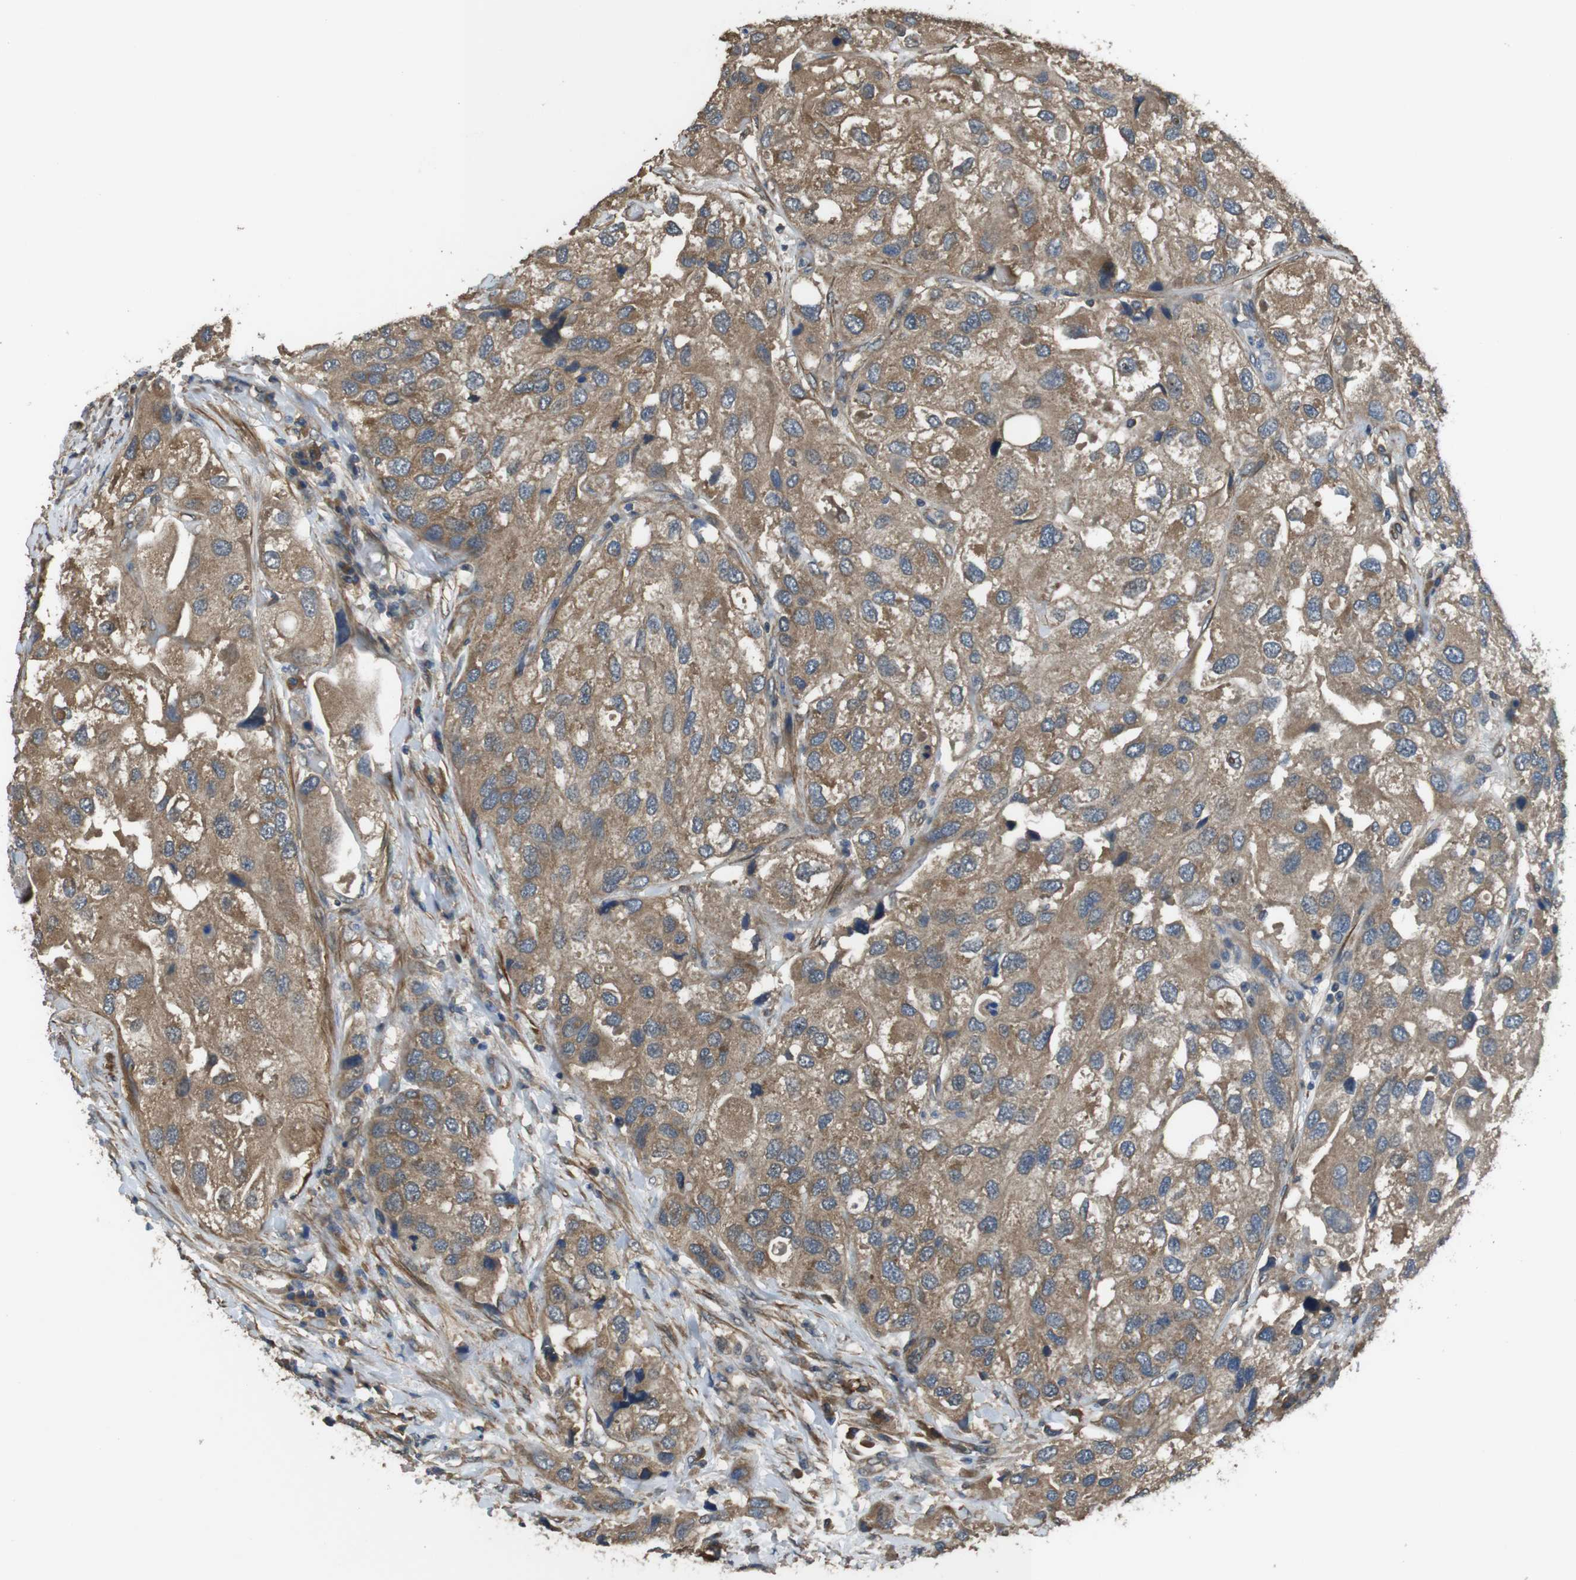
{"staining": {"intensity": "moderate", "quantity": ">75%", "location": "cytoplasmic/membranous"}, "tissue": "urothelial cancer", "cell_type": "Tumor cells", "image_type": "cancer", "snomed": [{"axis": "morphology", "description": "Urothelial carcinoma, High grade"}, {"axis": "topography", "description": "Urinary bladder"}], "caption": "Urothelial cancer stained with IHC exhibits moderate cytoplasmic/membranous positivity in about >75% of tumor cells.", "gene": "FUT2", "patient": {"sex": "female", "age": 64}}